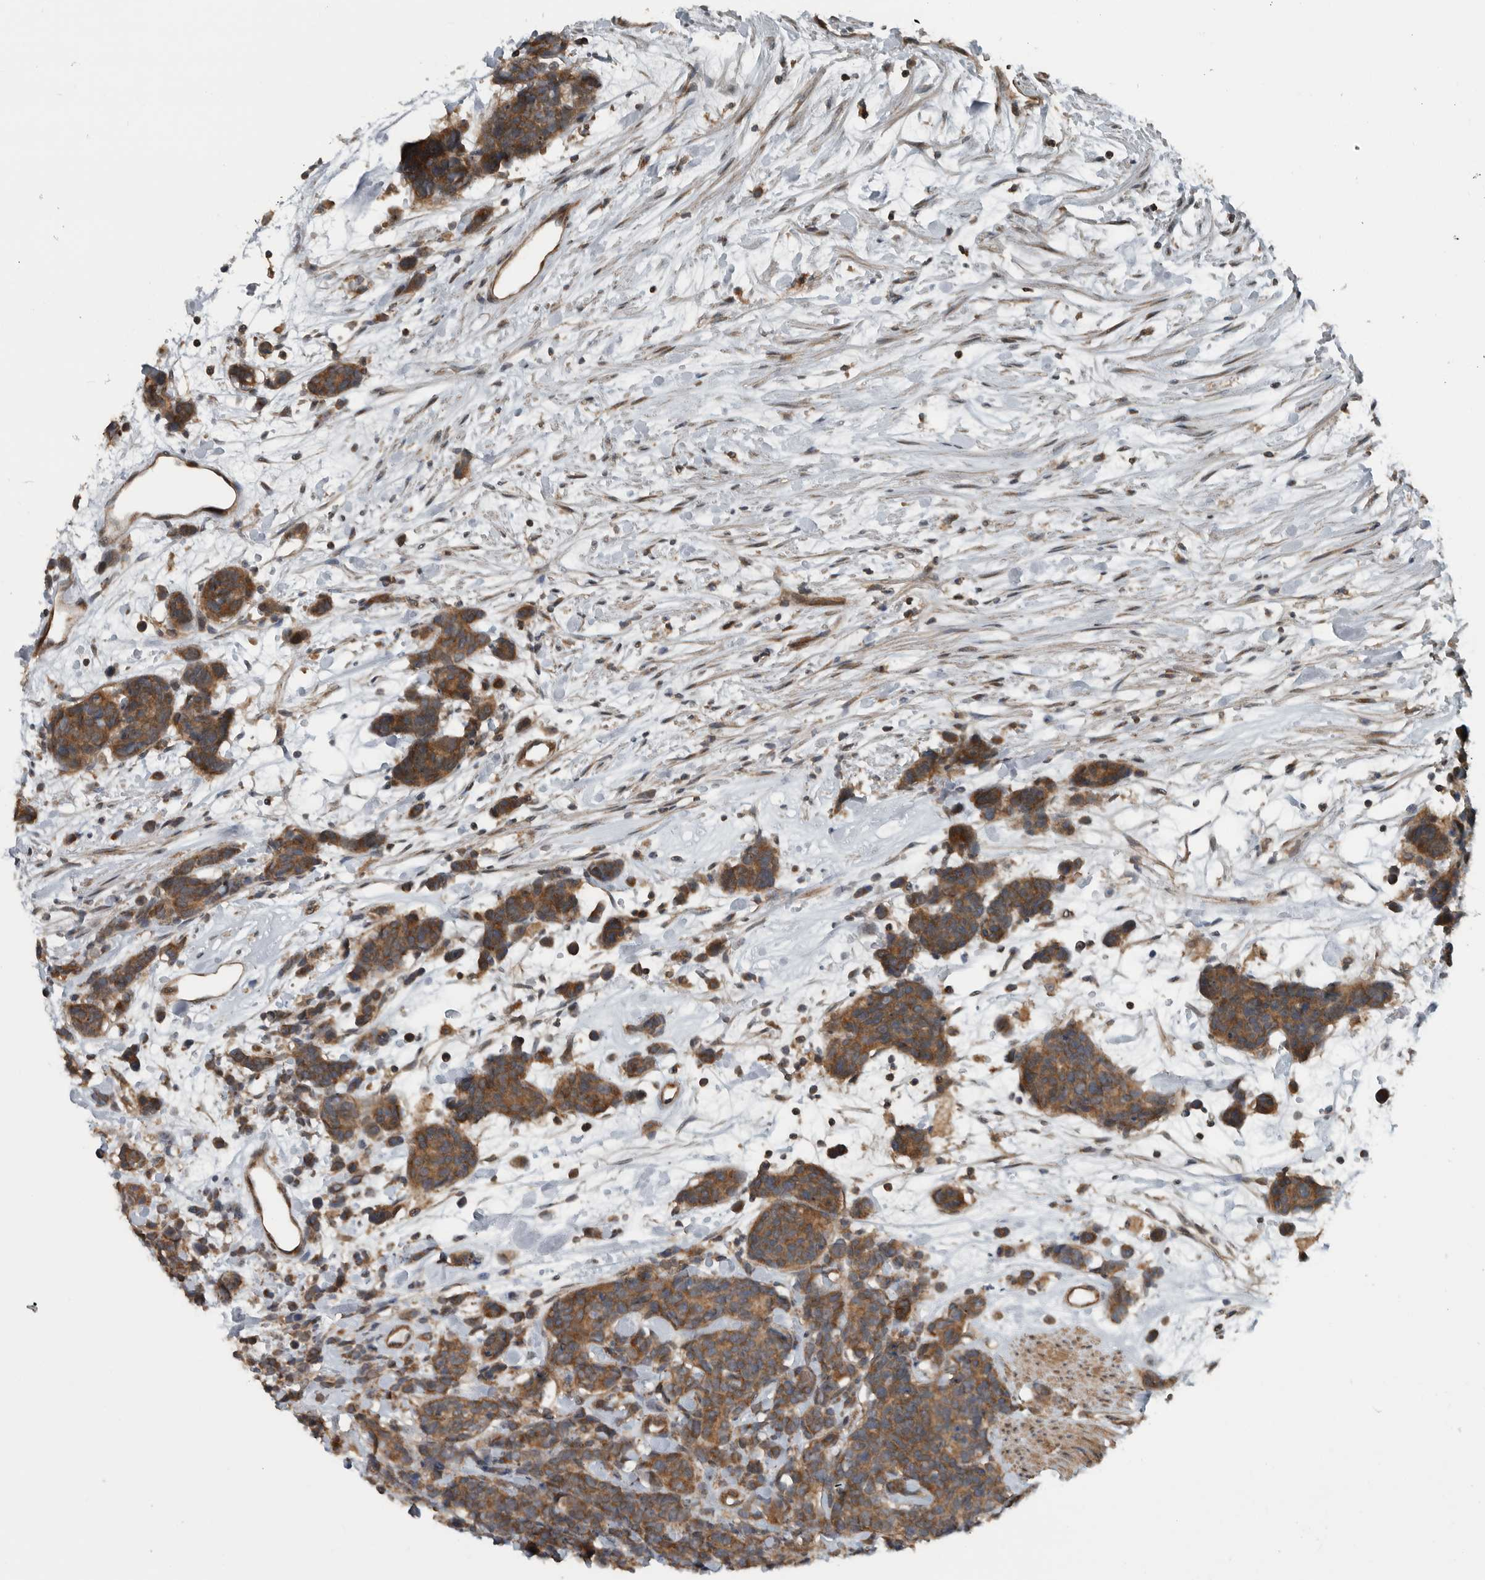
{"staining": {"intensity": "moderate", "quantity": ">75%", "location": "cytoplasmic/membranous"}, "tissue": "carcinoid", "cell_type": "Tumor cells", "image_type": "cancer", "snomed": [{"axis": "morphology", "description": "Carcinoma, NOS"}, {"axis": "morphology", "description": "Carcinoid, malignant, NOS"}, {"axis": "topography", "description": "Urinary bladder"}], "caption": "DAB immunohistochemical staining of human carcinoma shows moderate cytoplasmic/membranous protein expression in about >75% of tumor cells. The staining was performed using DAB (3,3'-diaminobenzidine), with brown indicating positive protein expression. Nuclei are stained blue with hematoxylin.", "gene": "AMFR", "patient": {"sex": "male", "age": 57}}